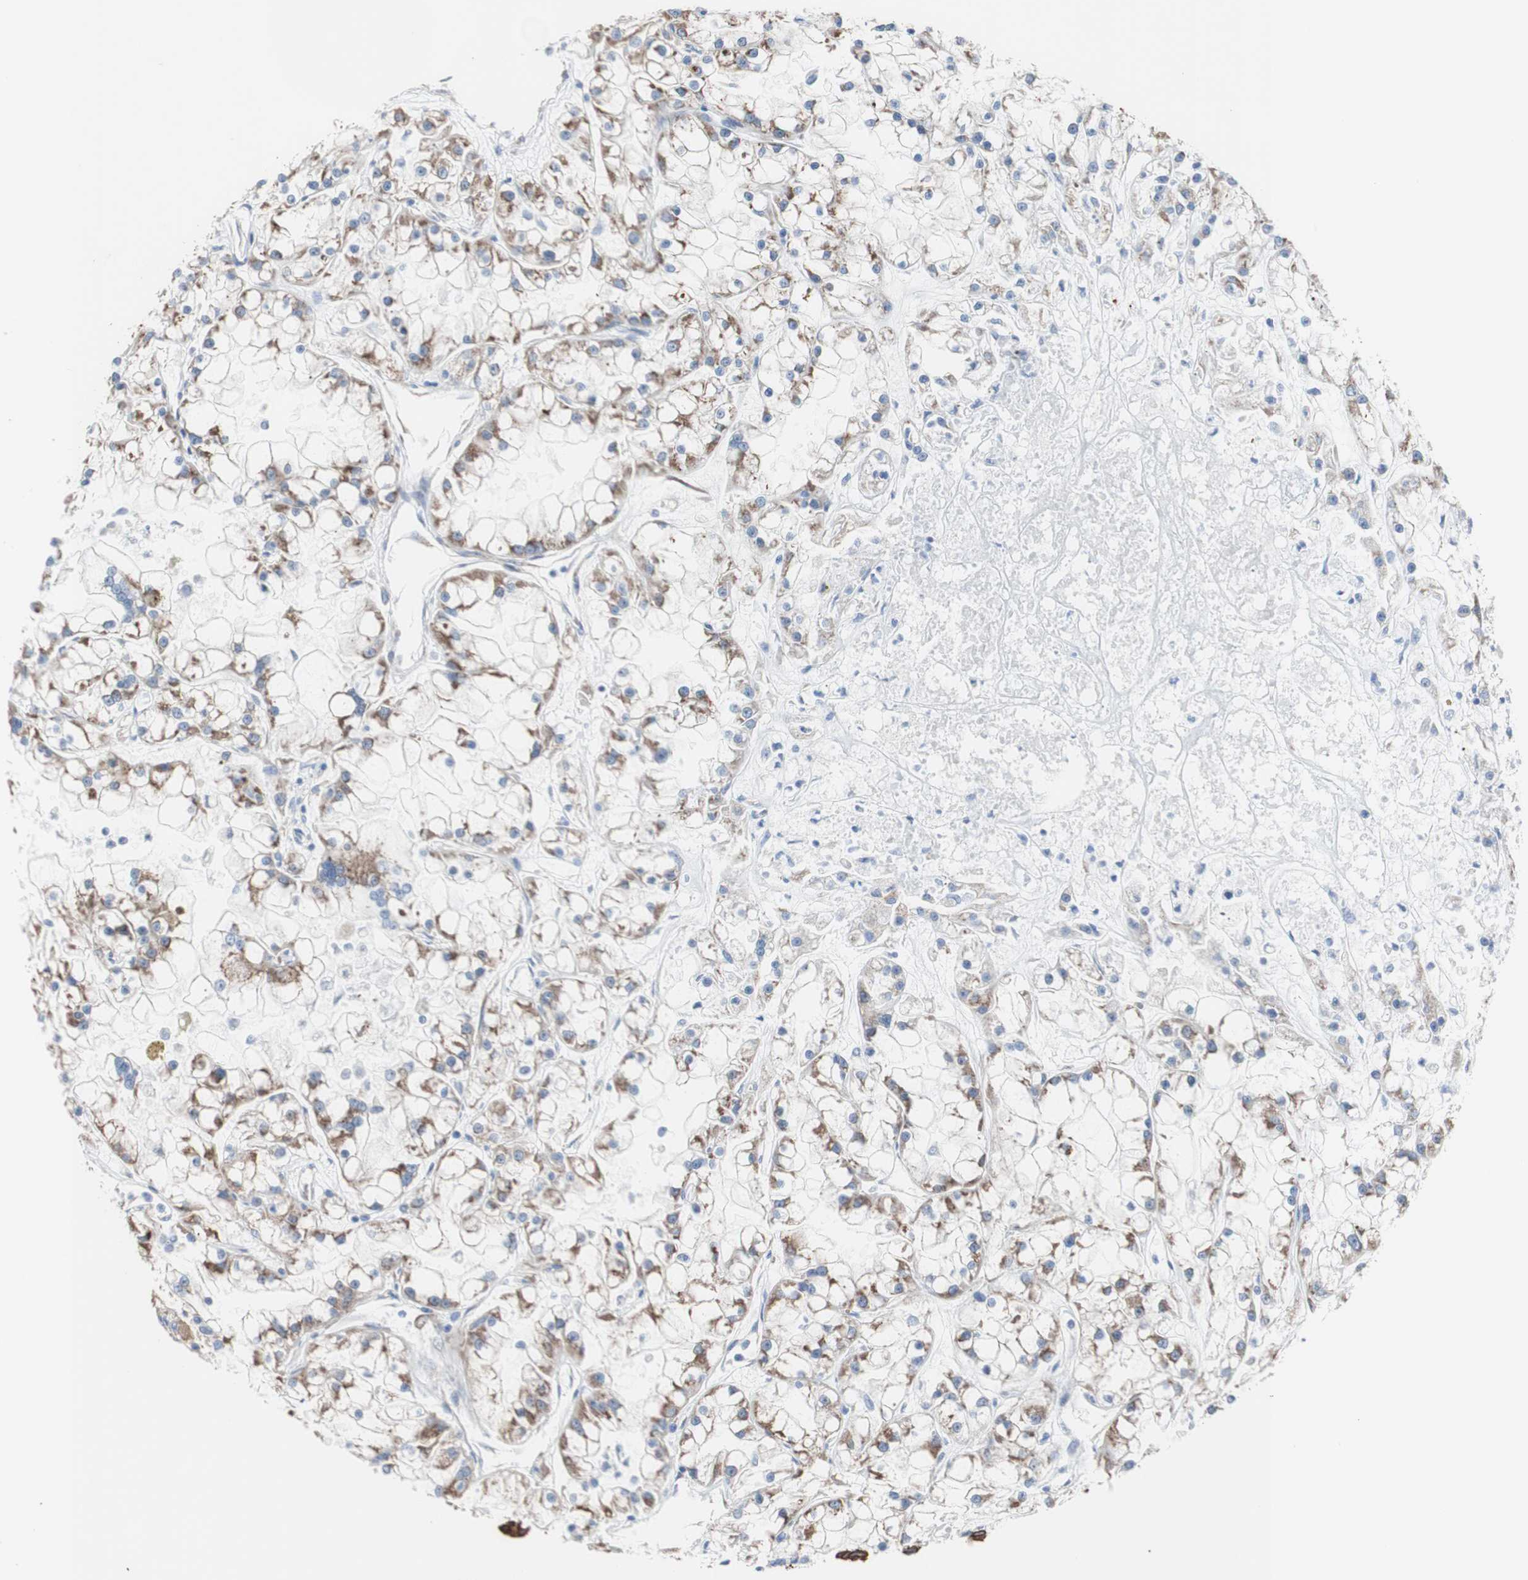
{"staining": {"intensity": "moderate", "quantity": ">75%", "location": "cytoplasmic/membranous"}, "tissue": "renal cancer", "cell_type": "Tumor cells", "image_type": "cancer", "snomed": [{"axis": "morphology", "description": "Adenocarcinoma, NOS"}, {"axis": "topography", "description": "Kidney"}], "caption": "Moderate cytoplasmic/membranous protein expression is present in approximately >75% of tumor cells in renal cancer.", "gene": "LRIG3", "patient": {"sex": "female", "age": 52}}